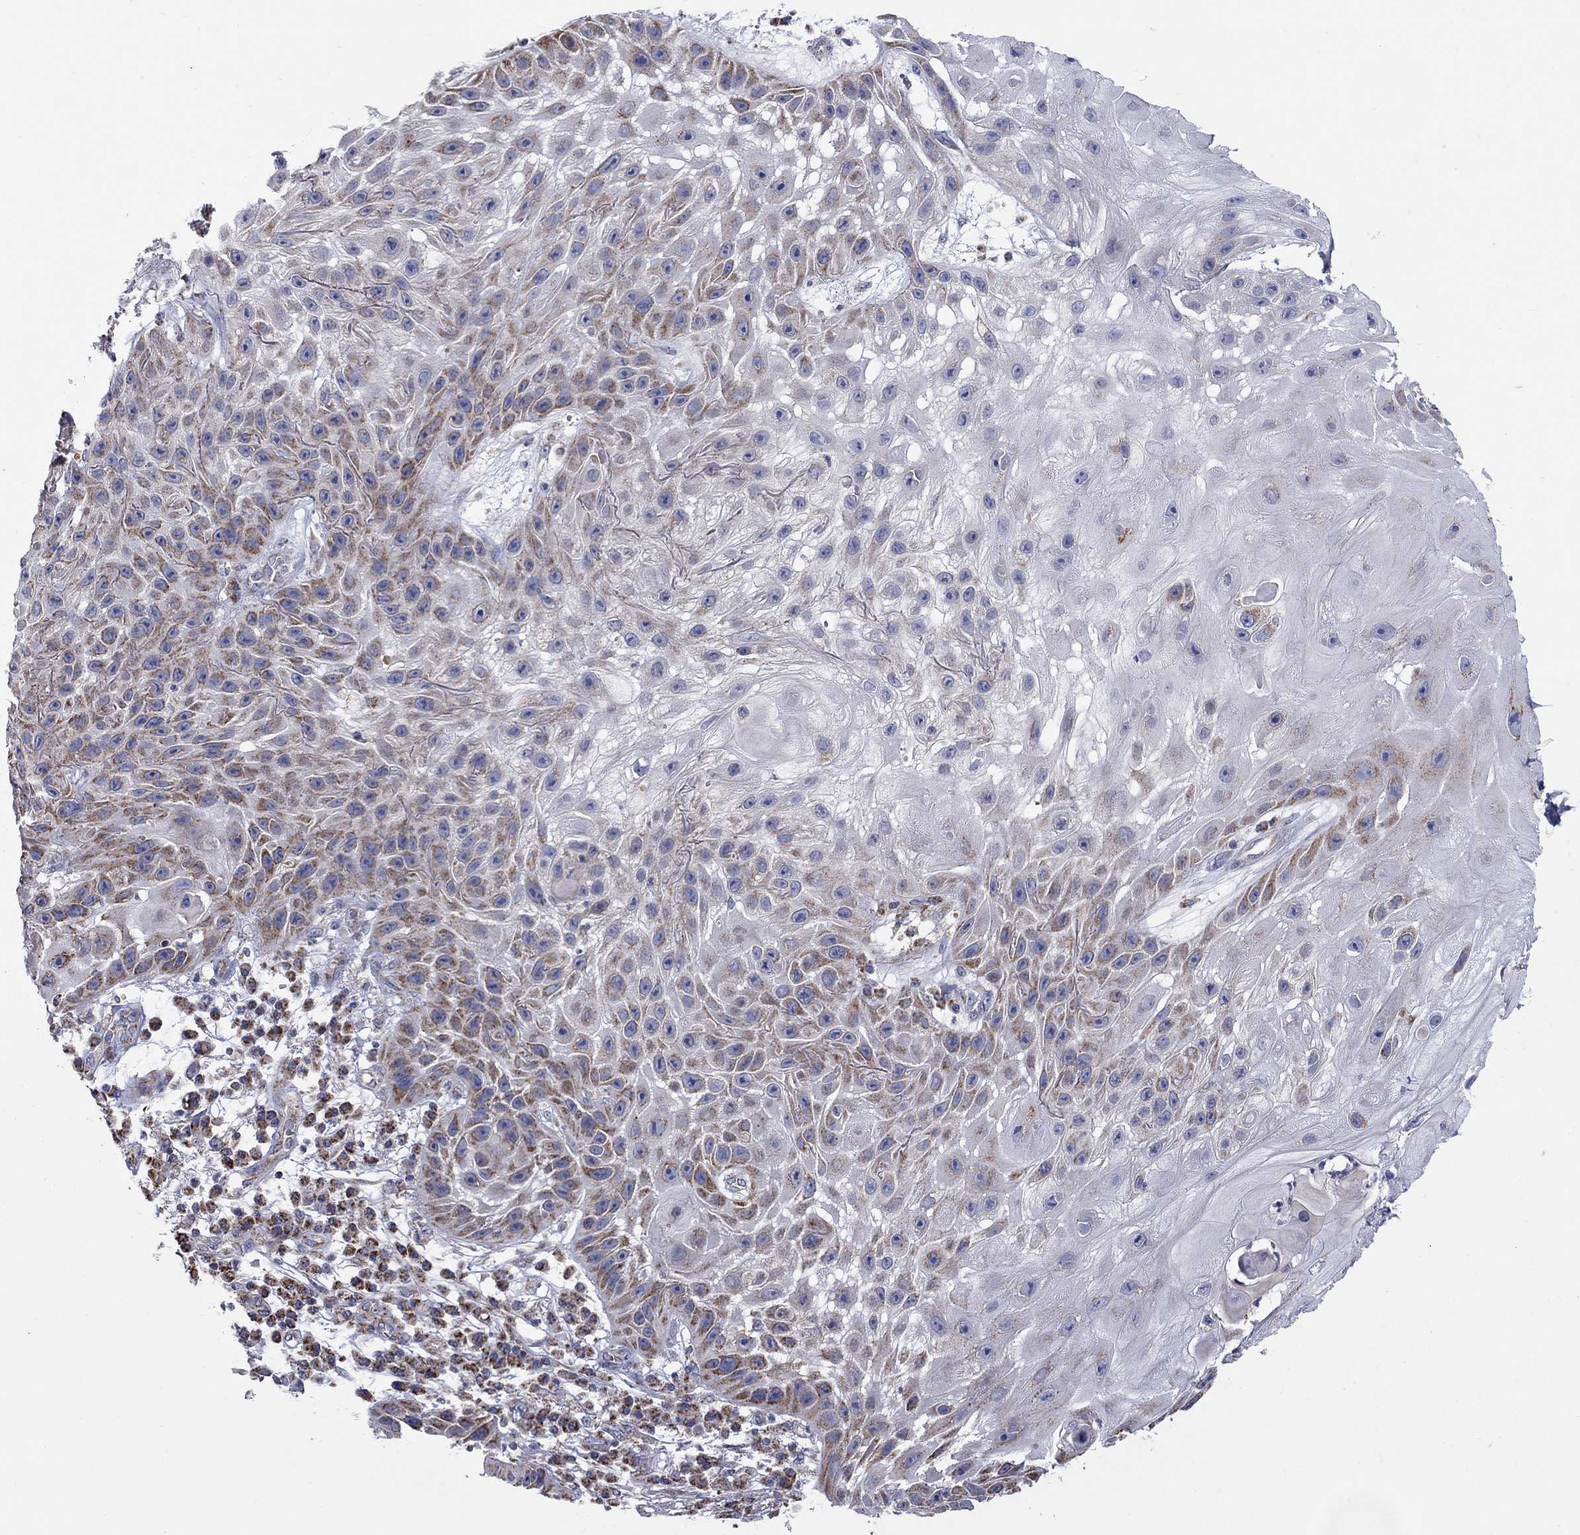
{"staining": {"intensity": "moderate", "quantity": "25%-75%", "location": "cytoplasmic/membranous"}, "tissue": "skin cancer", "cell_type": "Tumor cells", "image_type": "cancer", "snomed": [{"axis": "morphology", "description": "Normal tissue, NOS"}, {"axis": "morphology", "description": "Squamous cell carcinoma, NOS"}, {"axis": "topography", "description": "Skin"}], "caption": "Protein staining by immunohistochemistry (IHC) exhibits moderate cytoplasmic/membranous expression in approximately 25%-75% of tumor cells in skin squamous cell carcinoma.", "gene": "HPS5", "patient": {"sex": "male", "age": 79}}